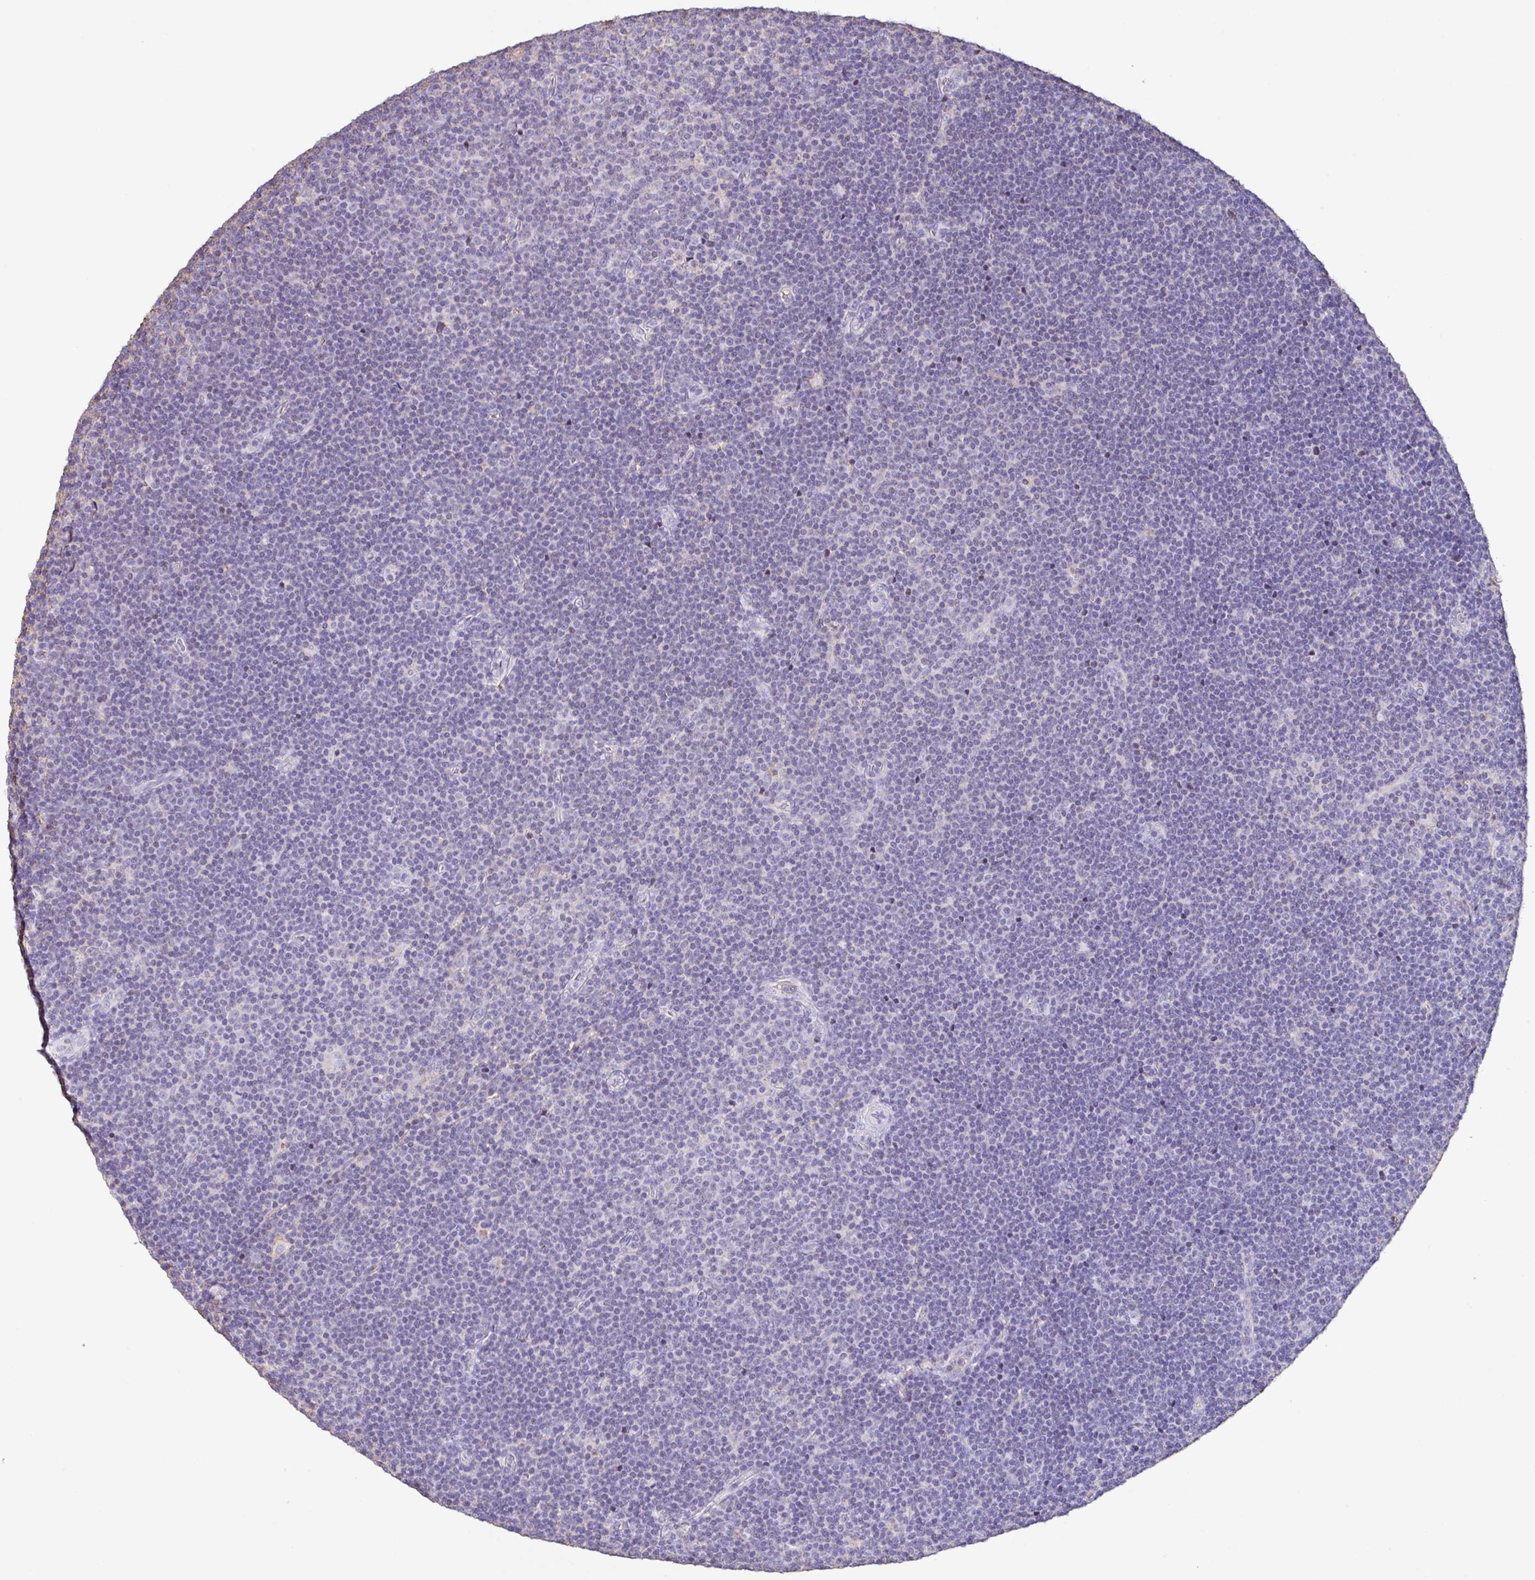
{"staining": {"intensity": "negative", "quantity": "none", "location": "none"}, "tissue": "lymphoma", "cell_type": "Tumor cells", "image_type": "cancer", "snomed": [{"axis": "morphology", "description": "Malignant lymphoma, non-Hodgkin's type, Low grade"}, {"axis": "topography", "description": "Lymph node"}], "caption": "The immunohistochemistry (IHC) image has no significant expression in tumor cells of lymphoma tissue.", "gene": "HOXC12", "patient": {"sex": "male", "age": 48}}